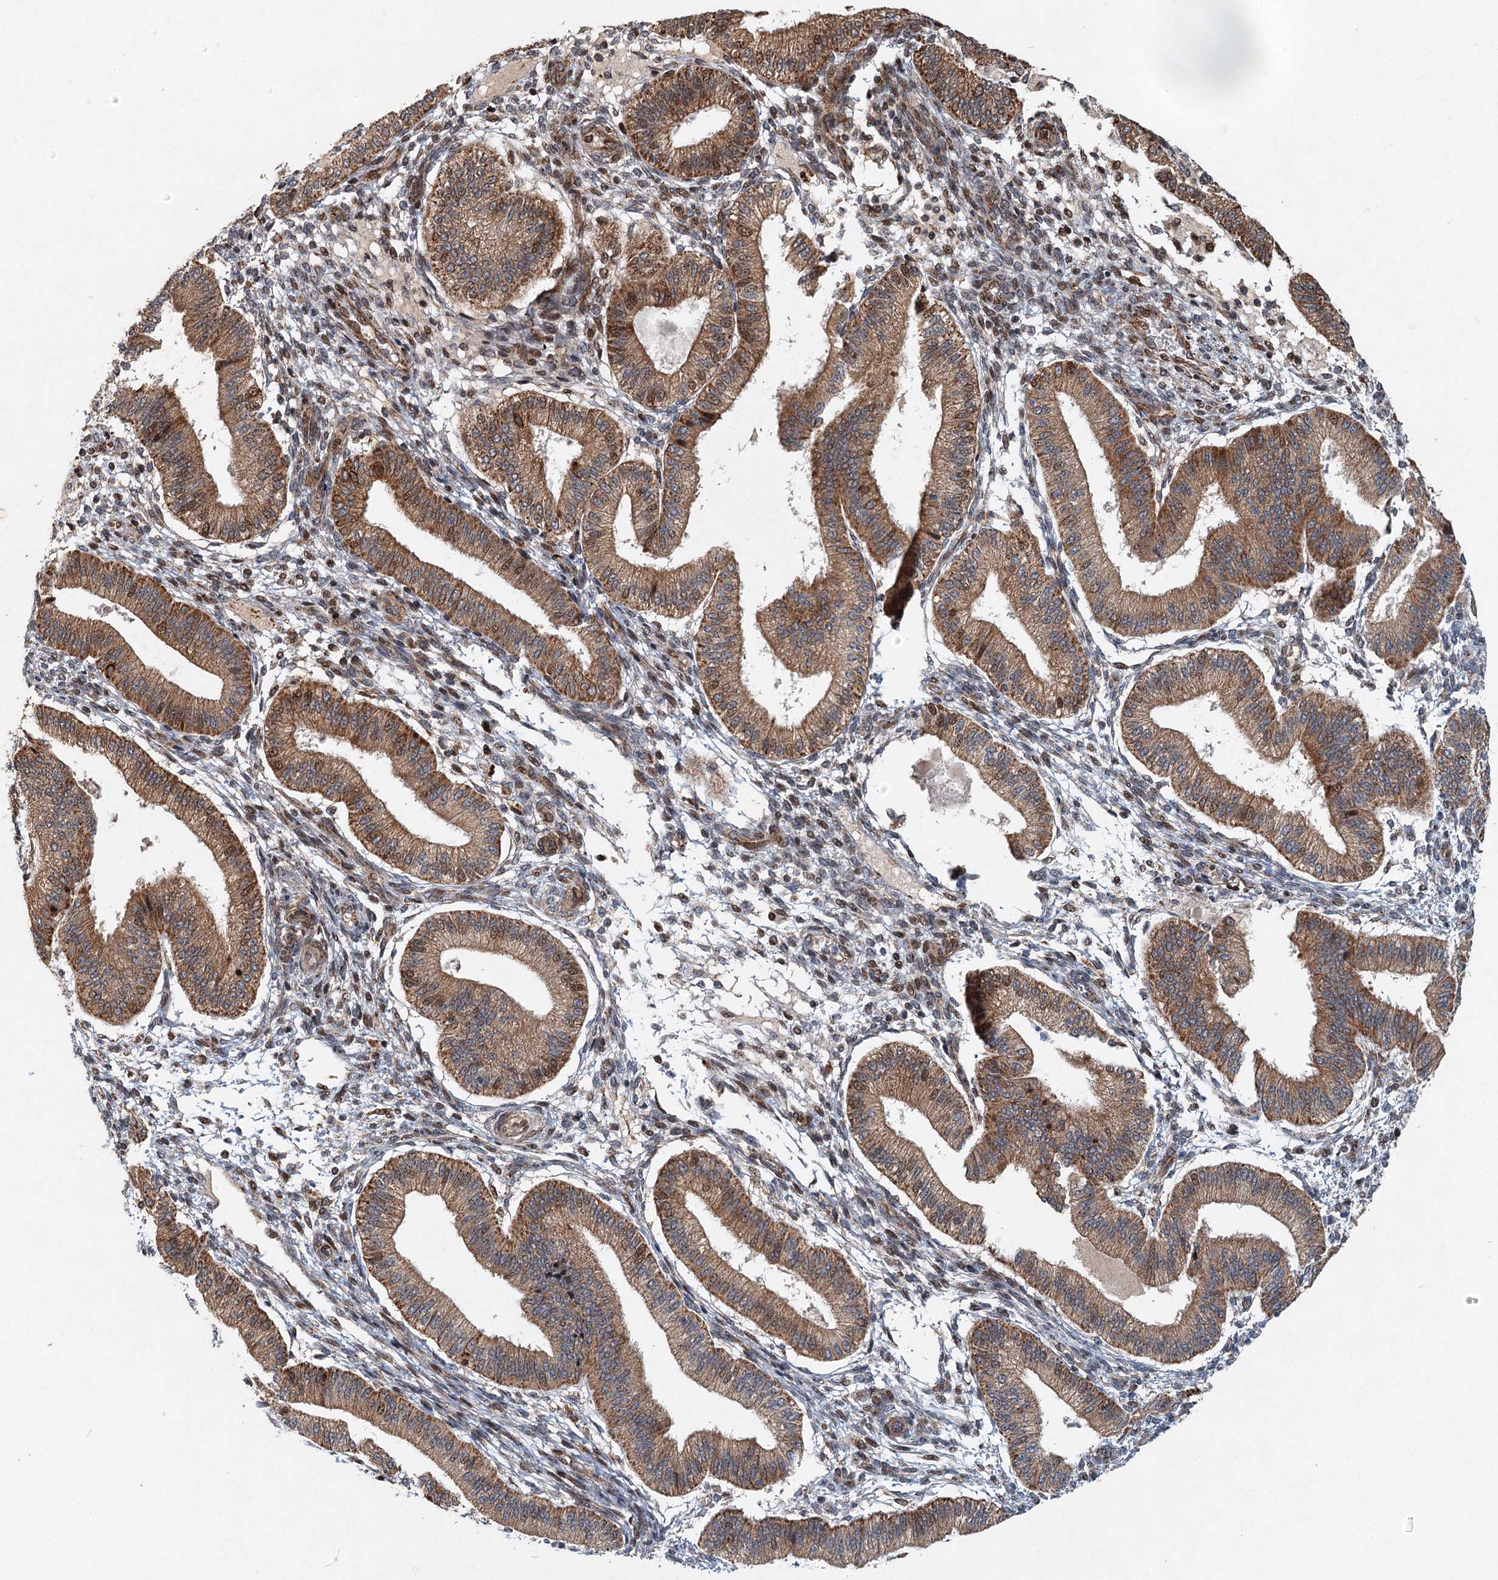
{"staining": {"intensity": "moderate", "quantity": "25%-75%", "location": "cytoplasmic/membranous"}, "tissue": "endometrium", "cell_type": "Cells in endometrial stroma", "image_type": "normal", "snomed": [{"axis": "morphology", "description": "Normal tissue, NOS"}, {"axis": "topography", "description": "Endometrium"}], "caption": "Immunohistochemical staining of benign endometrium displays 25%-75% levels of moderate cytoplasmic/membranous protein expression in about 25%-75% of cells in endometrial stroma. The protein of interest is stained brown, and the nuclei are stained in blue (DAB (3,3'-diaminobenzidine) IHC with brightfield microscopy, high magnification).", "gene": "SRPX2", "patient": {"sex": "female", "age": 39}}